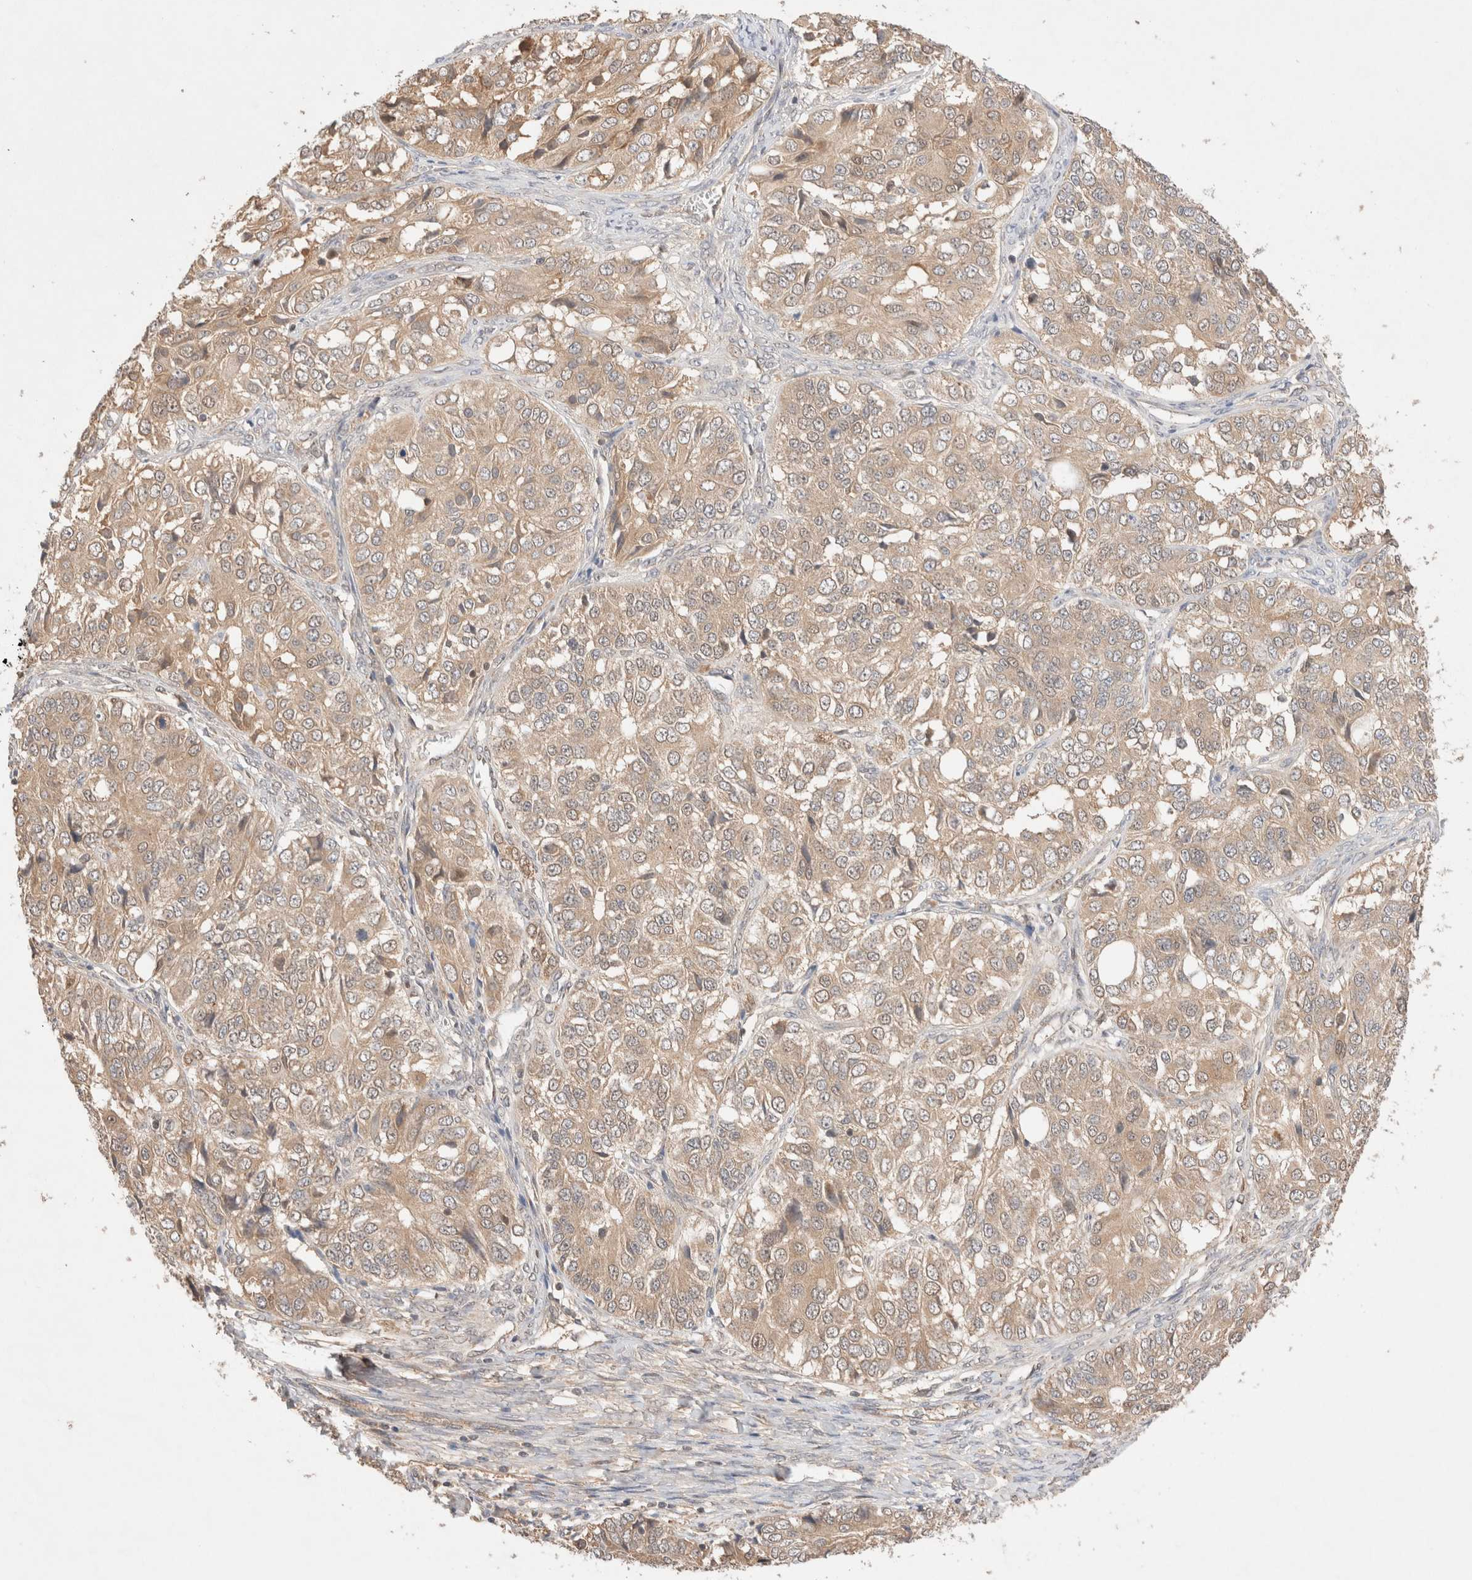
{"staining": {"intensity": "weak", "quantity": ">75%", "location": "cytoplasmic/membranous"}, "tissue": "ovarian cancer", "cell_type": "Tumor cells", "image_type": "cancer", "snomed": [{"axis": "morphology", "description": "Carcinoma, endometroid"}, {"axis": "topography", "description": "Ovary"}], "caption": "A histopathology image of endometroid carcinoma (ovarian) stained for a protein displays weak cytoplasmic/membranous brown staining in tumor cells. (brown staining indicates protein expression, while blue staining denotes nuclei).", "gene": "CARNMT1", "patient": {"sex": "female", "age": 51}}